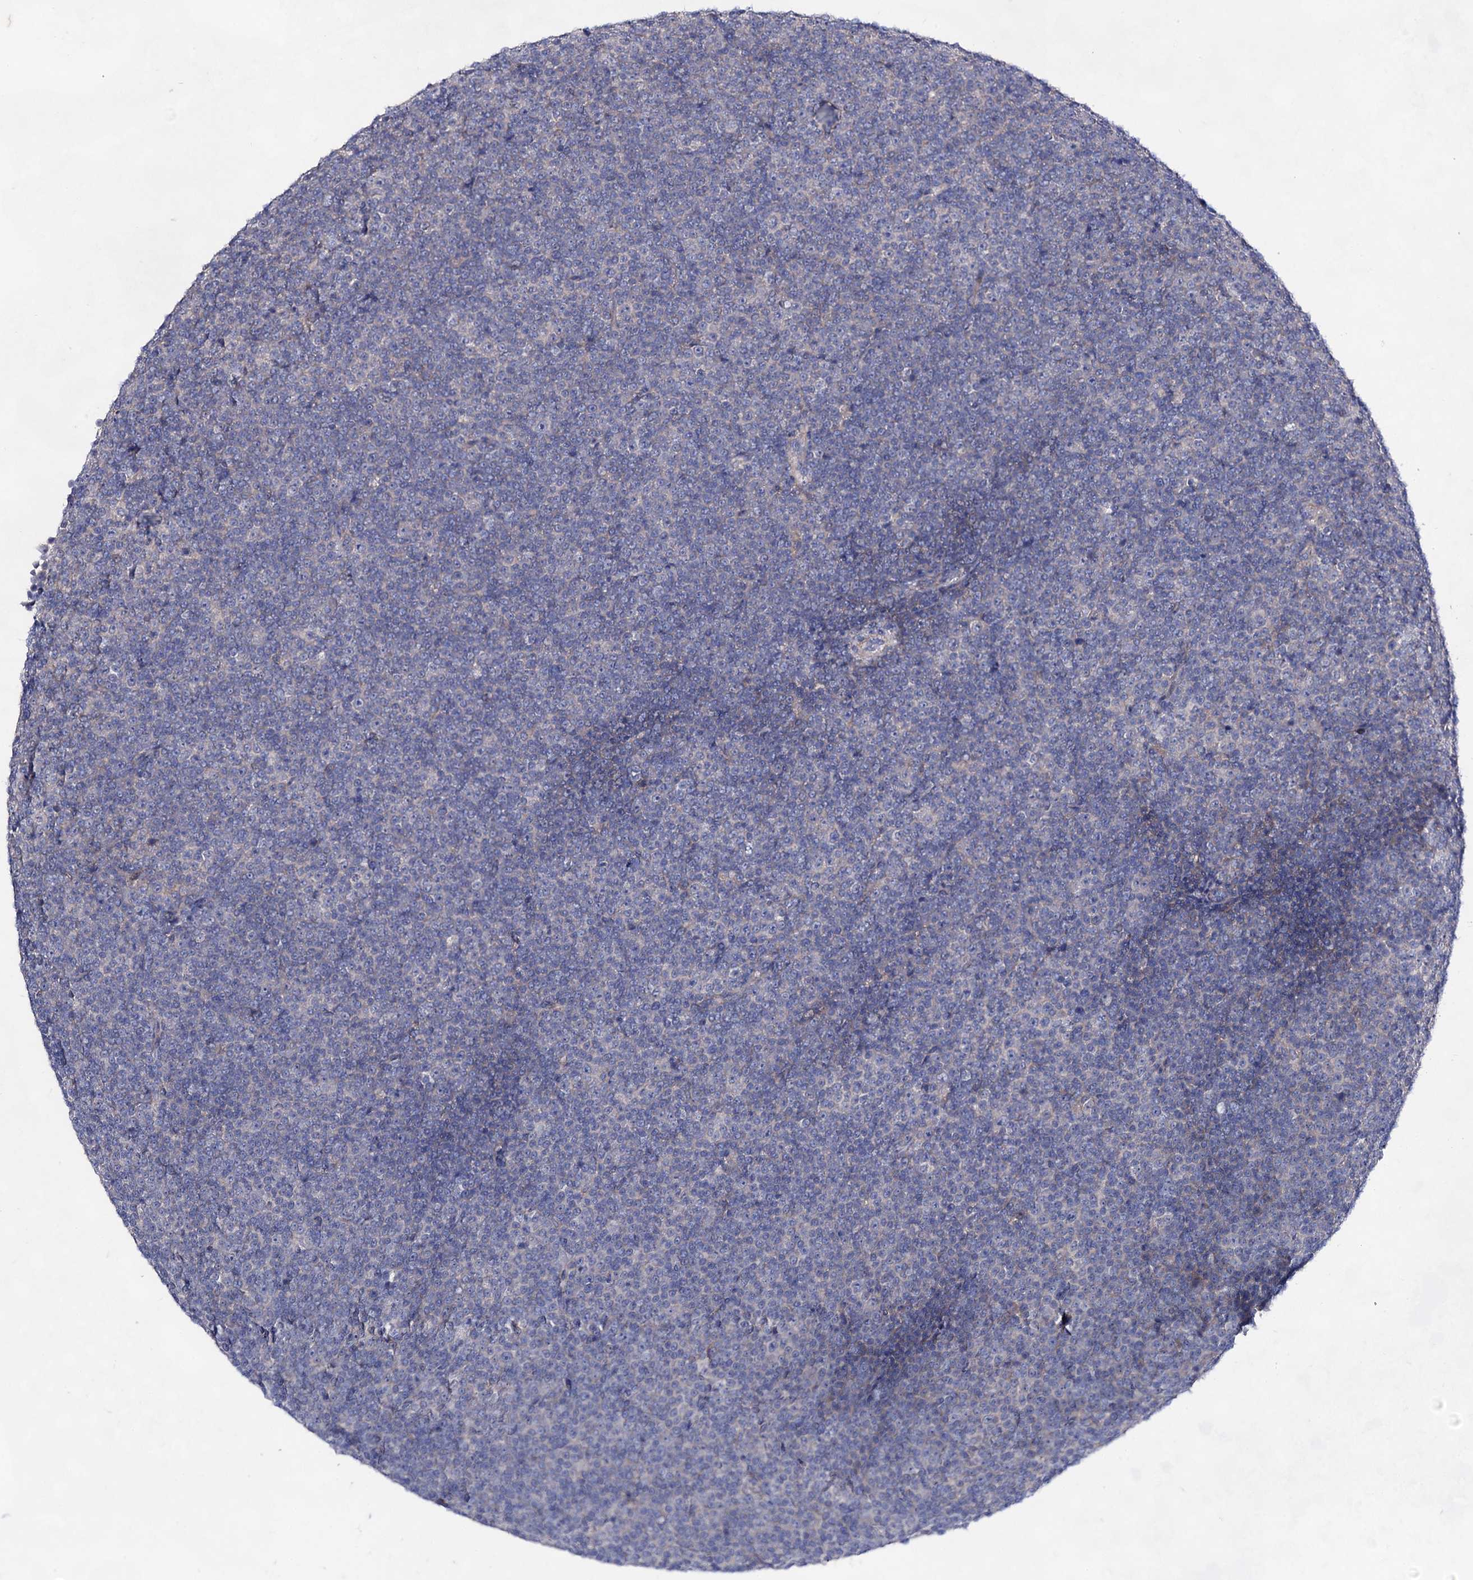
{"staining": {"intensity": "negative", "quantity": "none", "location": "none"}, "tissue": "lymphoma", "cell_type": "Tumor cells", "image_type": "cancer", "snomed": [{"axis": "morphology", "description": "Malignant lymphoma, non-Hodgkin's type, Low grade"}, {"axis": "topography", "description": "Lymph node"}], "caption": "Immunohistochemistry image of neoplastic tissue: human lymphoma stained with DAB (3,3'-diaminobenzidine) displays no significant protein positivity in tumor cells.", "gene": "PLIN1", "patient": {"sex": "female", "age": 67}}